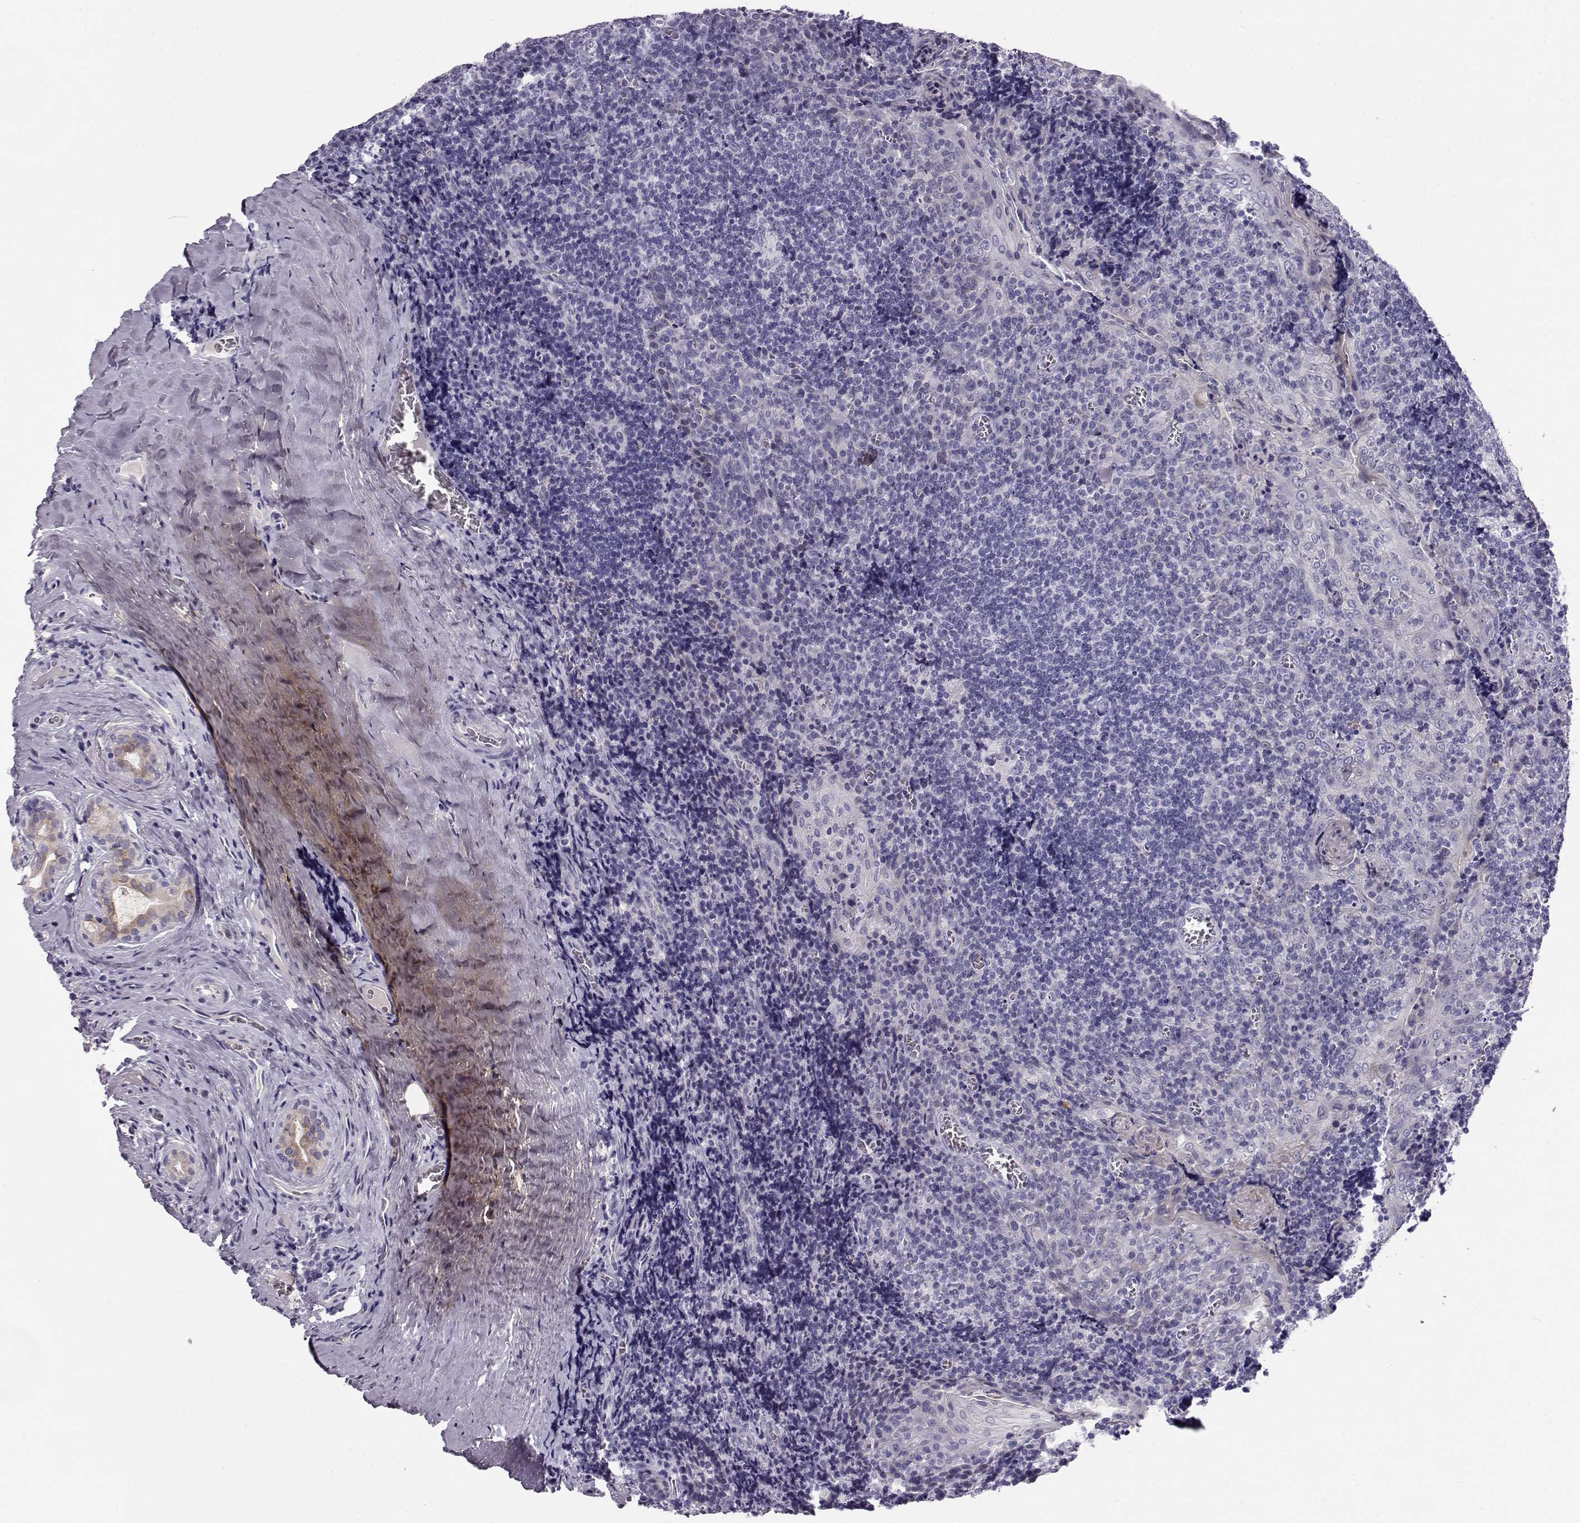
{"staining": {"intensity": "negative", "quantity": "none", "location": "none"}, "tissue": "tonsil", "cell_type": "Germinal center cells", "image_type": "normal", "snomed": [{"axis": "morphology", "description": "Normal tissue, NOS"}, {"axis": "morphology", "description": "Inflammation, NOS"}, {"axis": "topography", "description": "Tonsil"}], "caption": "The micrograph demonstrates no staining of germinal center cells in benign tonsil.", "gene": "GPR26", "patient": {"sex": "female", "age": 31}}